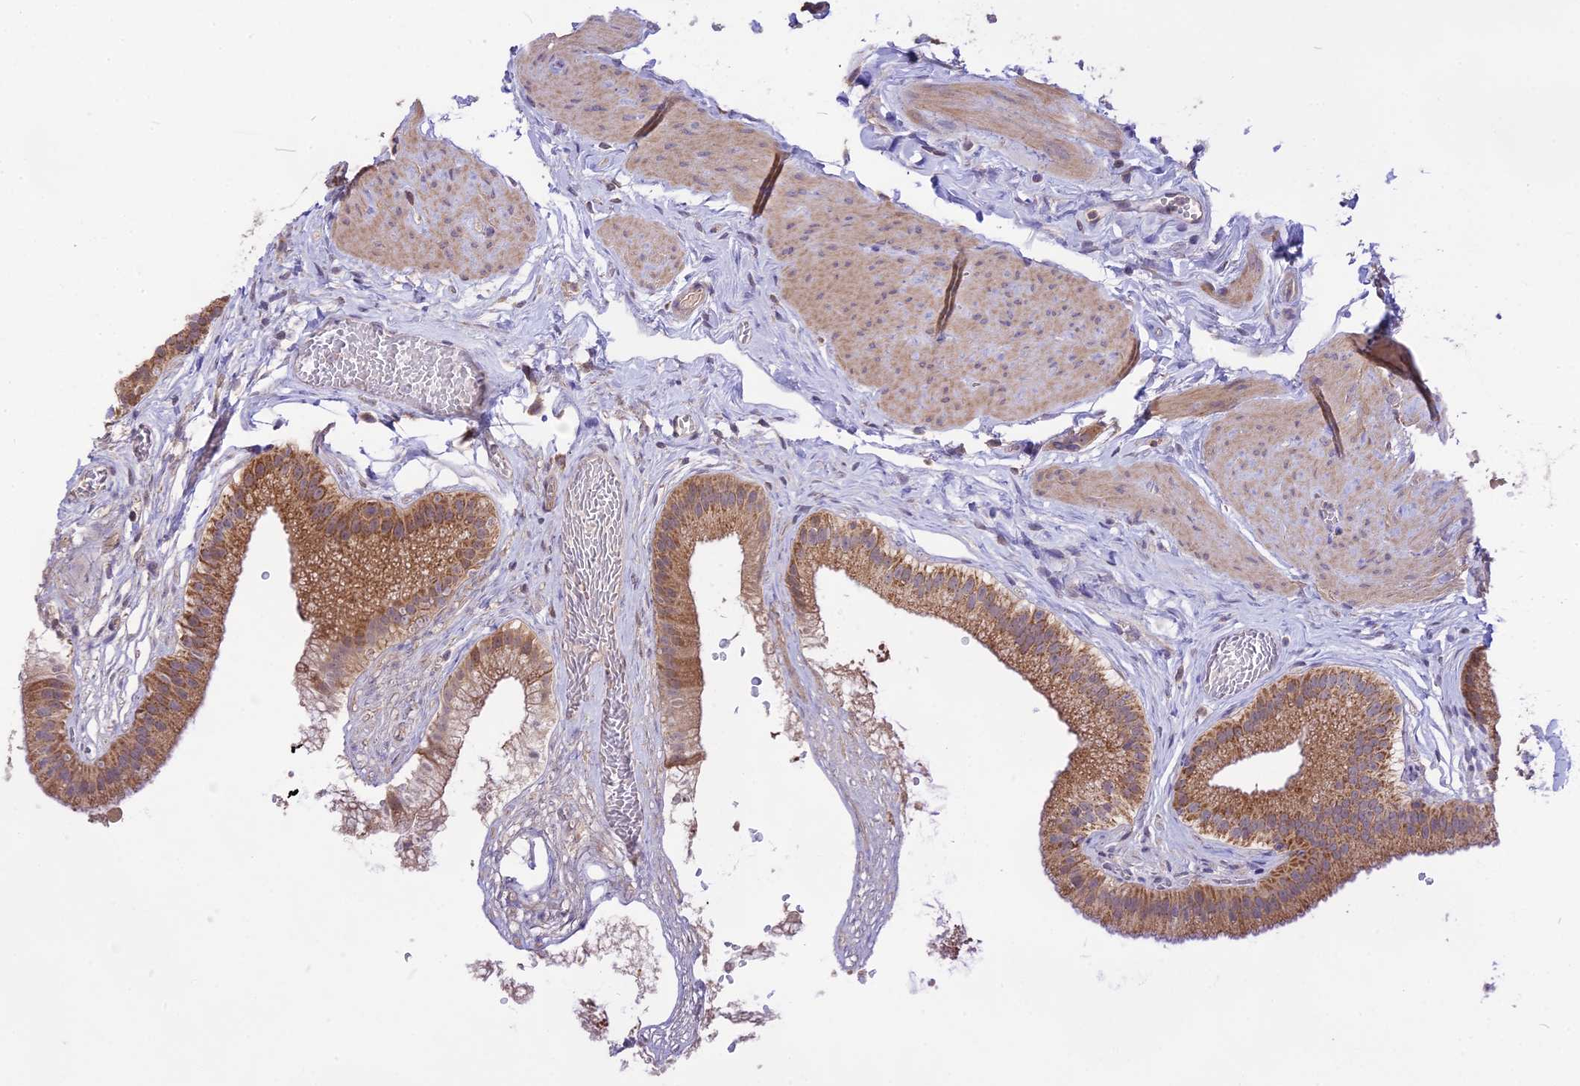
{"staining": {"intensity": "moderate", "quantity": ">75%", "location": "cytoplasmic/membranous,nuclear"}, "tissue": "gallbladder", "cell_type": "Glandular cells", "image_type": "normal", "snomed": [{"axis": "morphology", "description": "Normal tissue, NOS"}, {"axis": "topography", "description": "Gallbladder"}], "caption": "DAB (3,3'-diaminobenzidine) immunohistochemical staining of unremarkable gallbladder shows moderate cytoplasmic/membranous,nuclear protein staining in approximately >75% of glandular cells. (brown staining indicates protein expression, while blue staining denotes nuclei).", "gene": "NUDT8", "patient": {"sex": "female", "age": 54}}